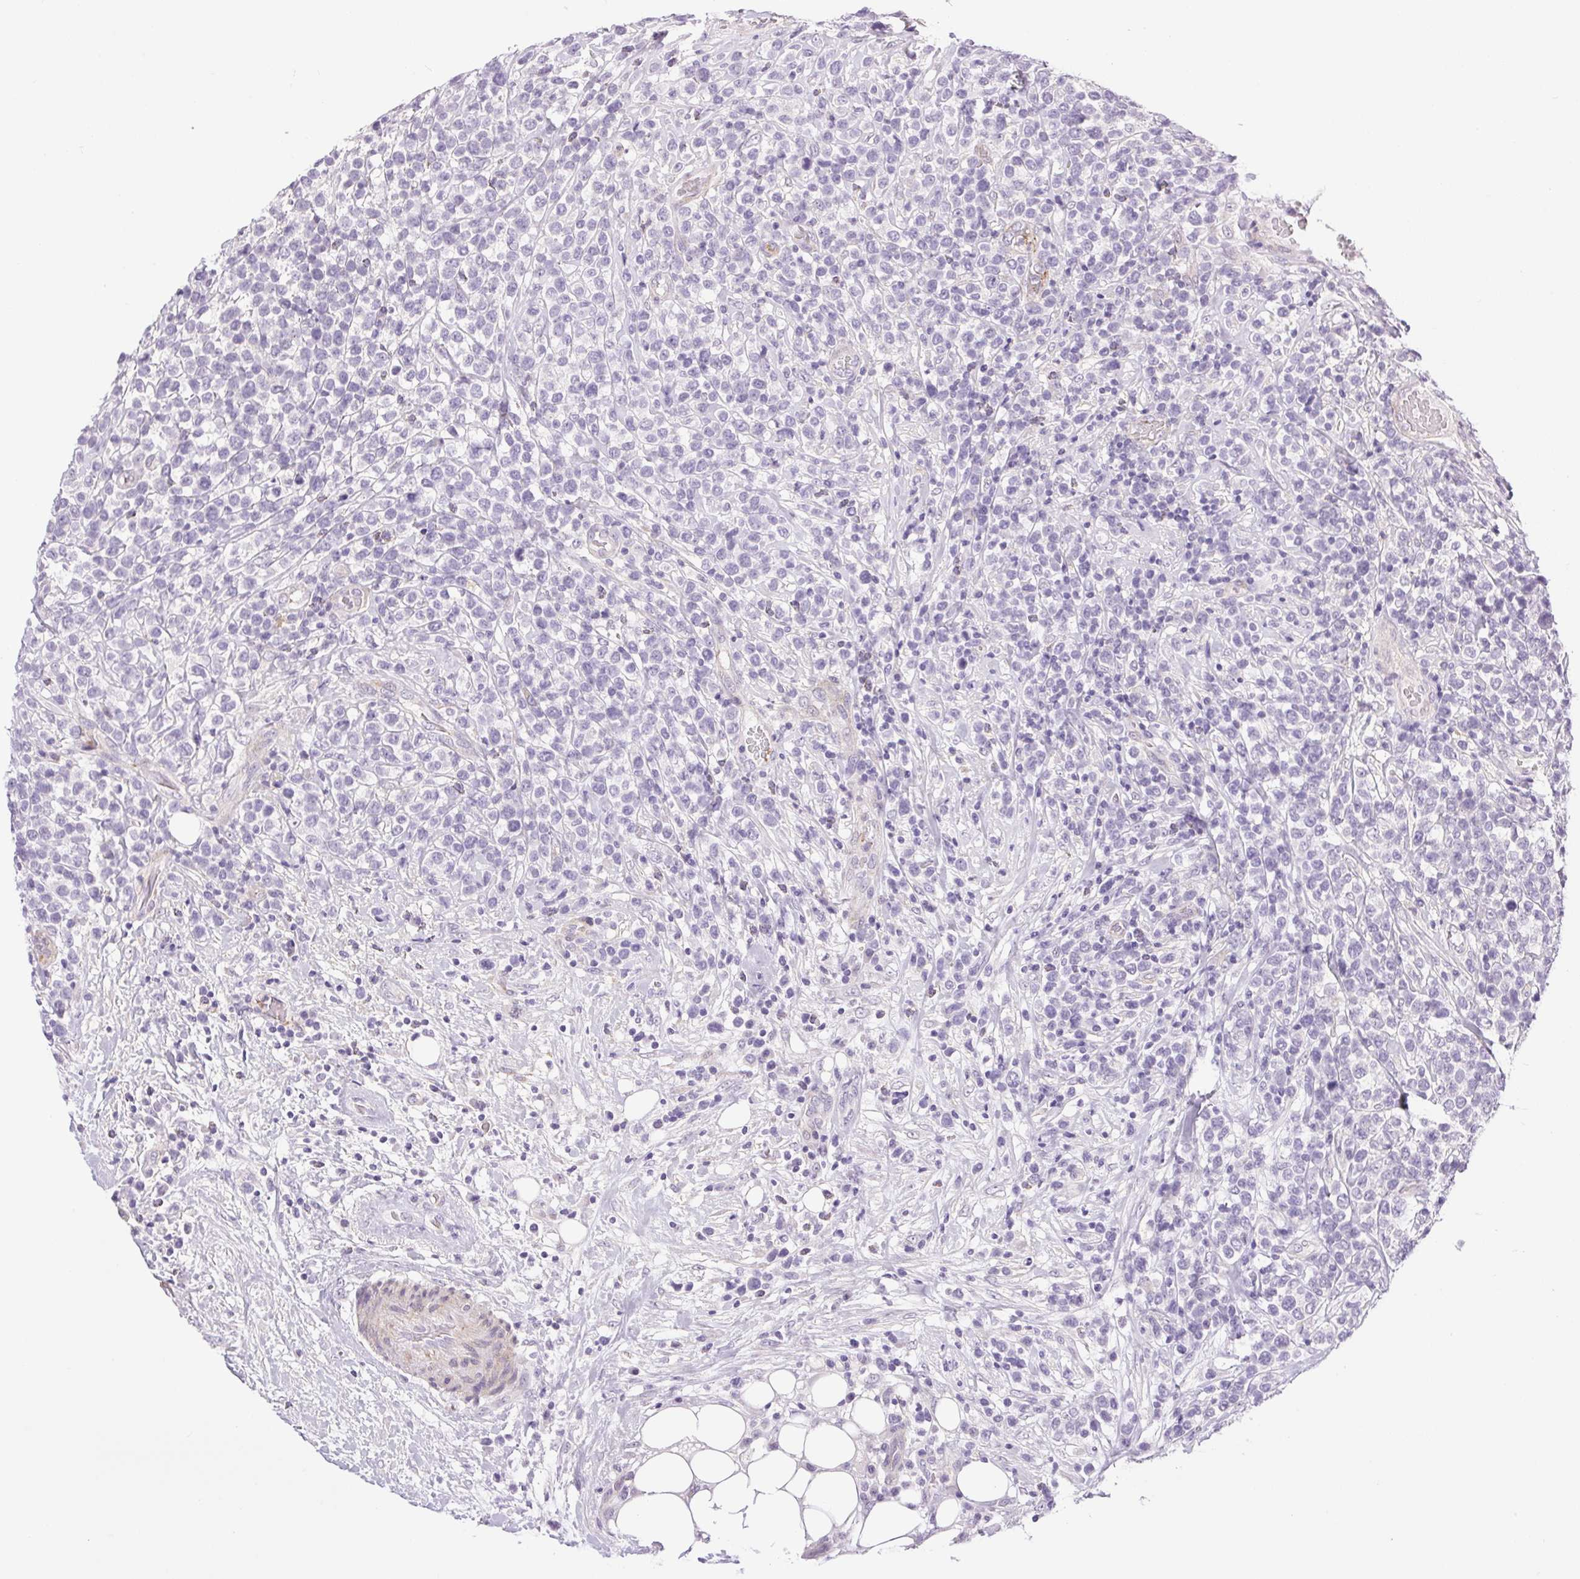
{"staining": {"intensity": "negative", "quantity": "none", "location": "none"}, "tissue": "lymphoma", "cell_type": "Tumor cells", "image_type": "cancer", "snomed": [{"axis": "morphology", "description": "Malignant lymphoma, non-Hodgkin's type, High grade"}, {"axis": "topography", "description": "Soft tissue"}], "caption": "Protein analysis of malignant lymphoma, non-Hodgkin's type (high-grade) shows no significant positivity in tumor cells. (DAB (3,3'-diaminobenzidine) IHC, high magnification).", "gene": "PRL", "patient": {"sex": "female", "age": 56}}